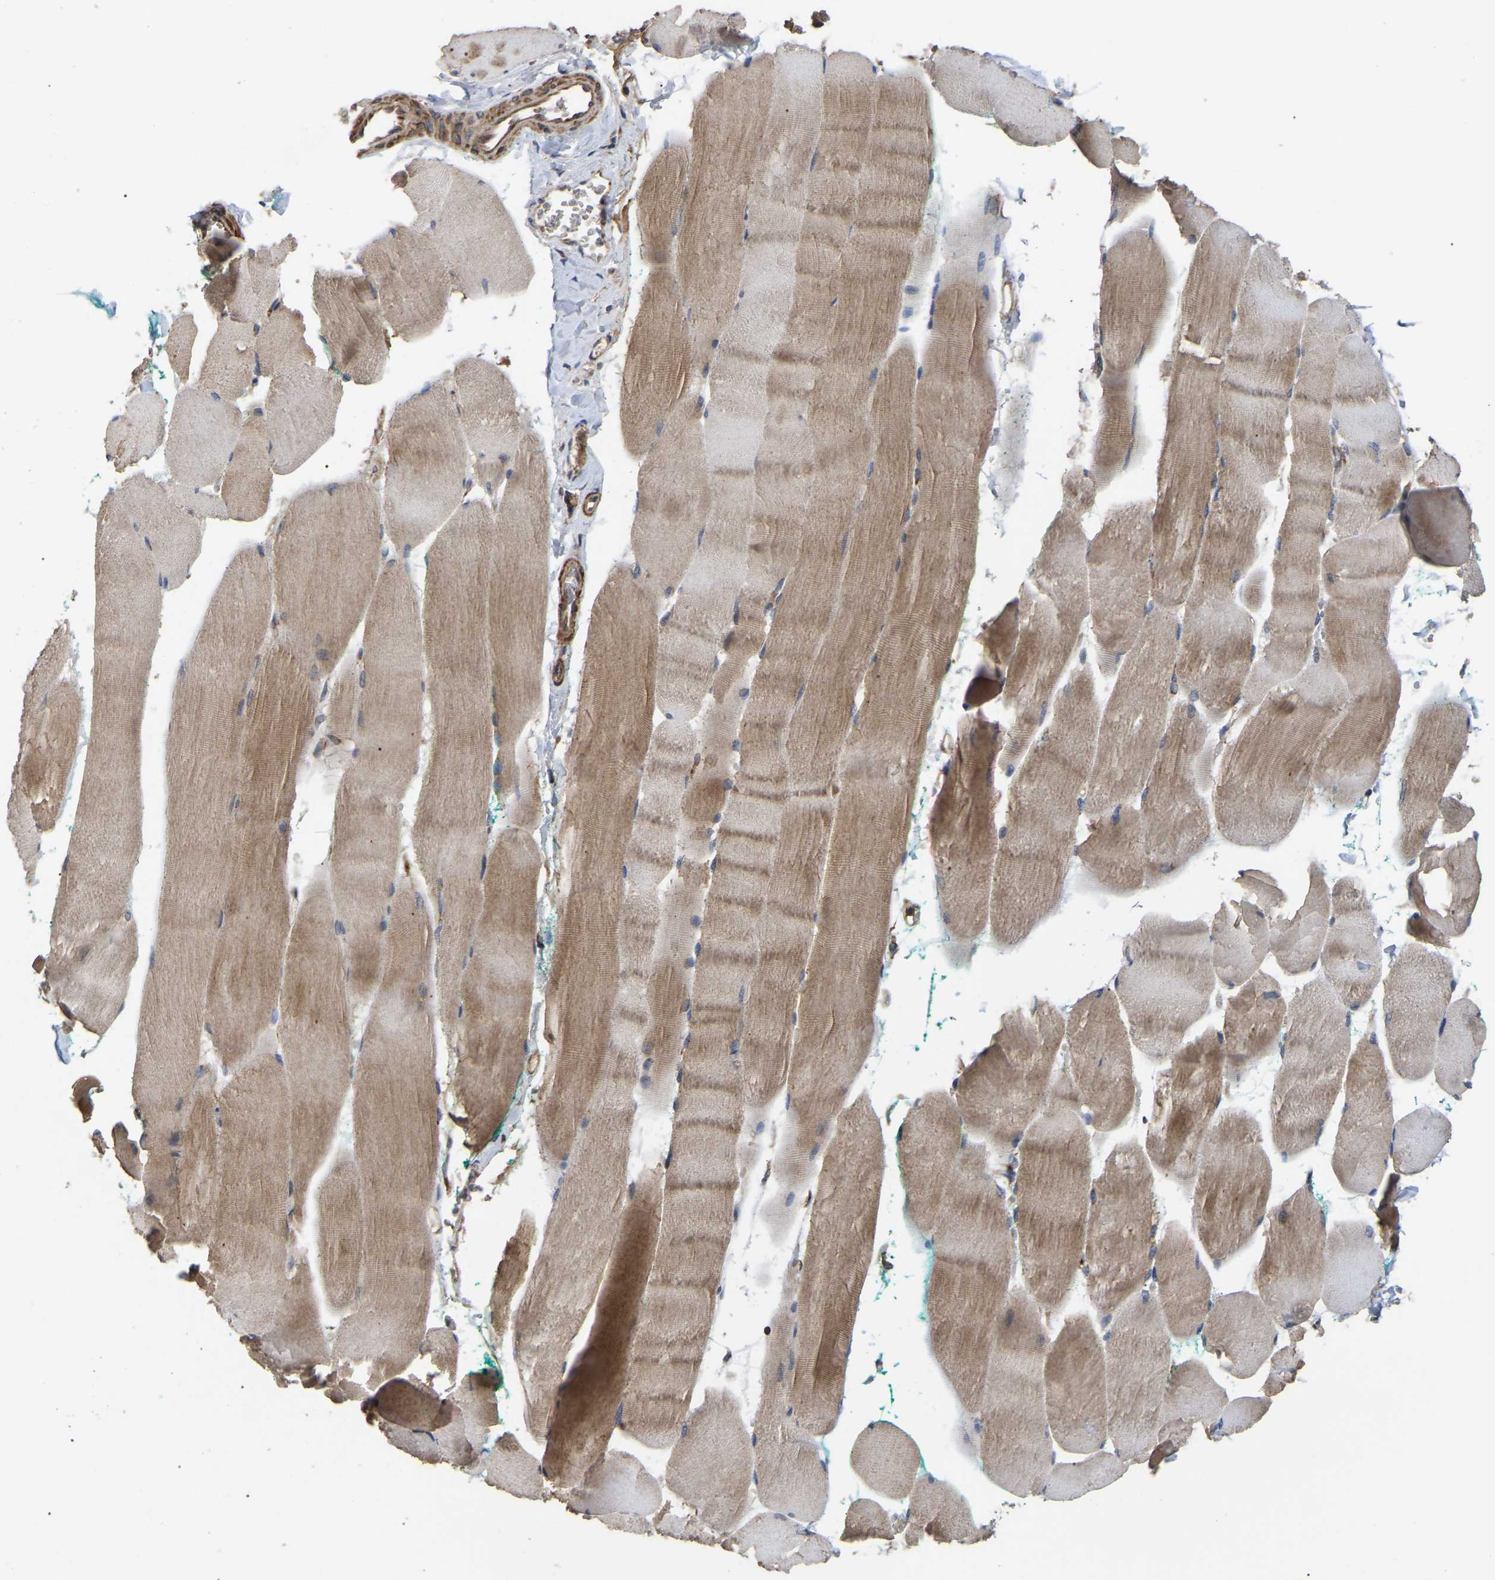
{"staining": {"intensity": "strong", "quantity": "<25%", "location": "cytoplasmic/membranous"}, "tissue": "skeletal muscle", "cell_type": "Myocytes", "image_type": "normal", "snomed": [{"axis": "morphology", "description": "Normal tissue, NOS"}, {"axis": "morphology", "description": "Squamous cell carcinoma, NOS"}, {"axis": "topography", "description": "Skeletal muscle"}], "caption": "Skeletal muscle stained with a brown dye displays strong cytoplasmic/membranous positive expression in approximately <25% of myocytes.", "gene": "GCC1", "patient": {"sex": "male", "age": 51}}